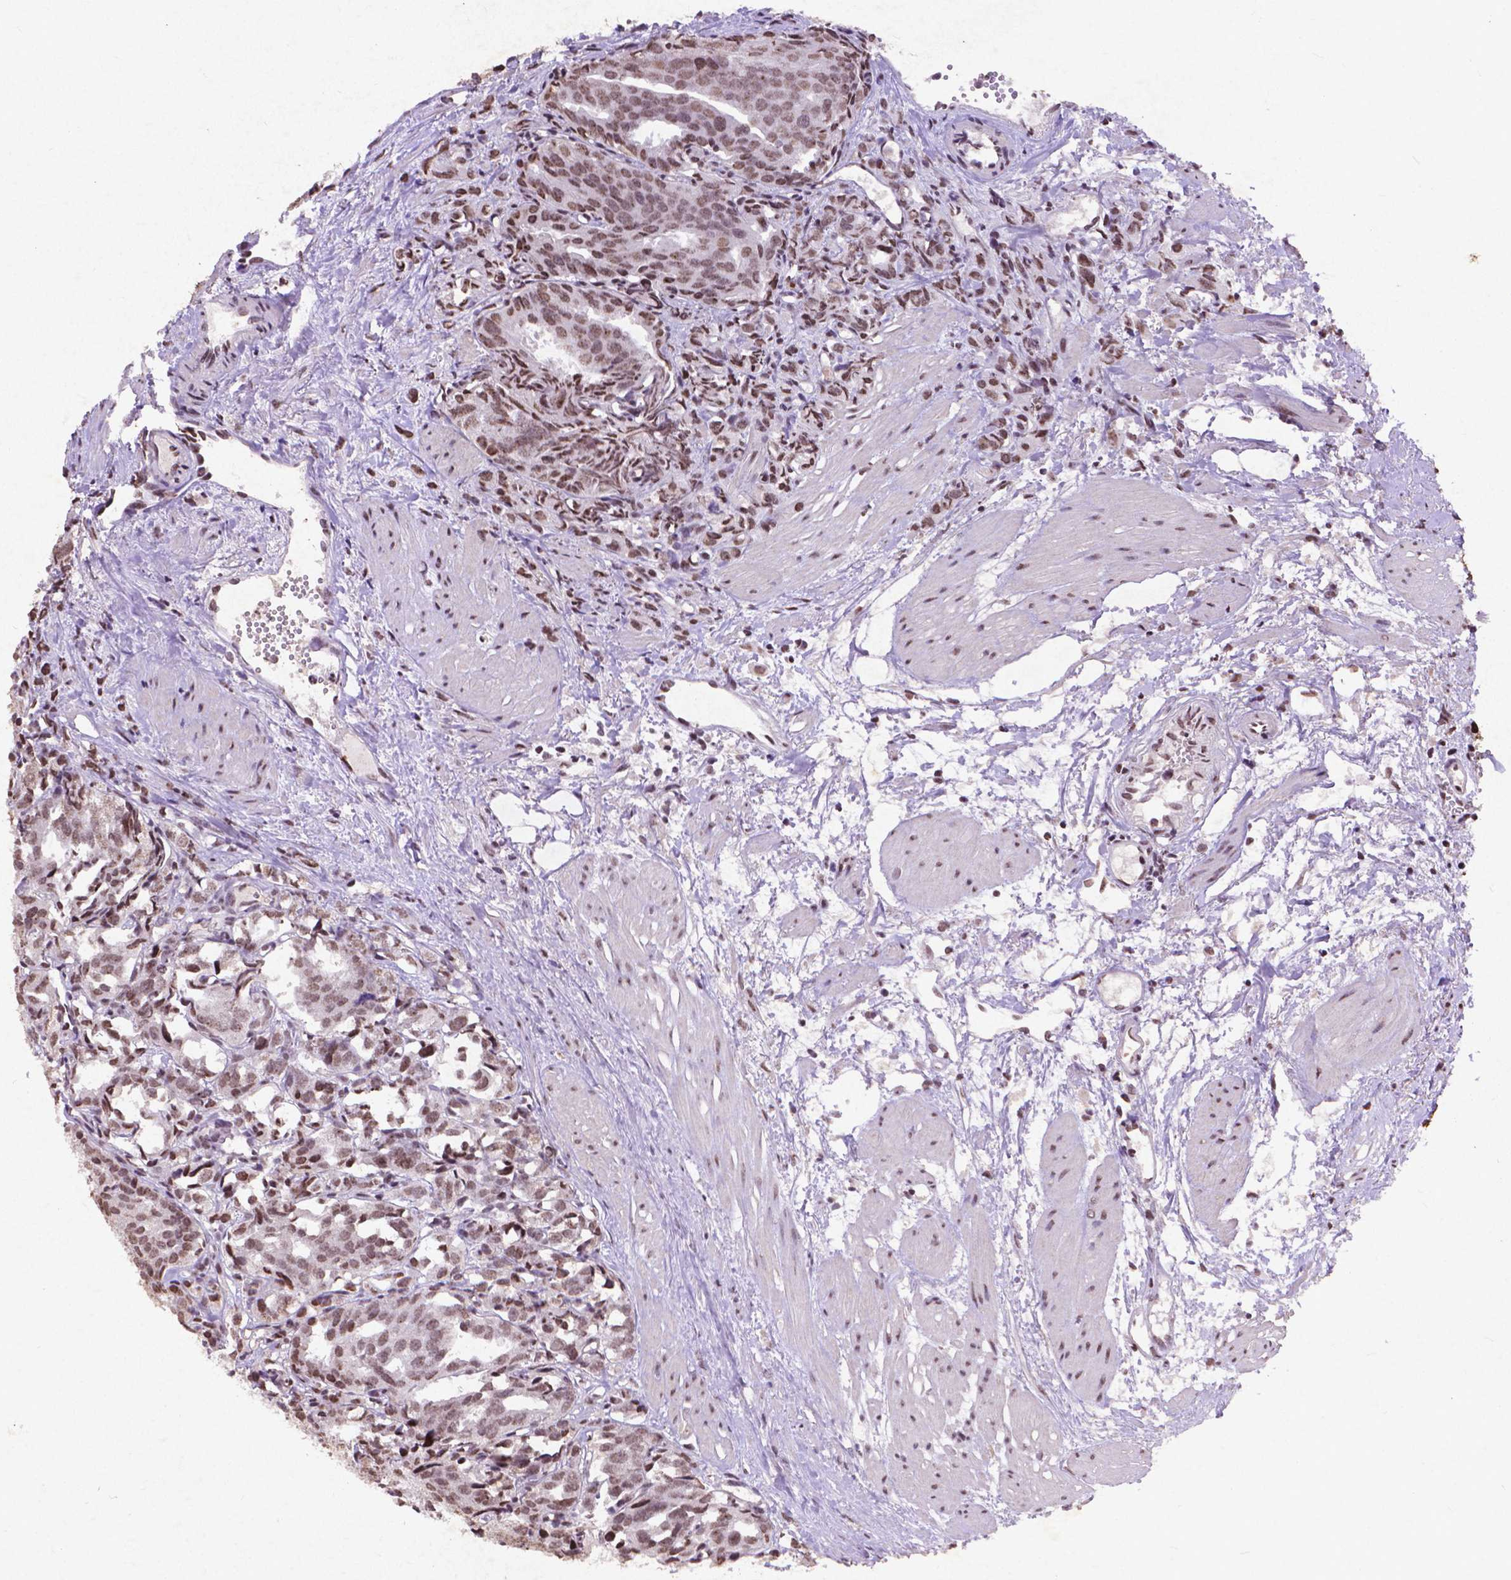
{"staining": {"intensity": "strong", "quantity": "25%-75%", "location": "nuclear"}, "tissue": "prostate cancer", "cell_type": "Tumor cells", "image_type": "cancer", "snomed": [{"axis": "morphology", "description": "Adenocarcinoma, High grade"}, {"axis": "topography", "description": "Prostate"}], "caption": "Tumor cells display strong nuclear positivity in about 25%-75% of cells in prostate cancer (high-grade adenocarcinoma). (DAB (3,3'-diaminobenzidine) IHC, brown staining for protein, blue staining for nuclei).", "gene": "CITED2", "patient": {"sex": "male", "age": 53}}